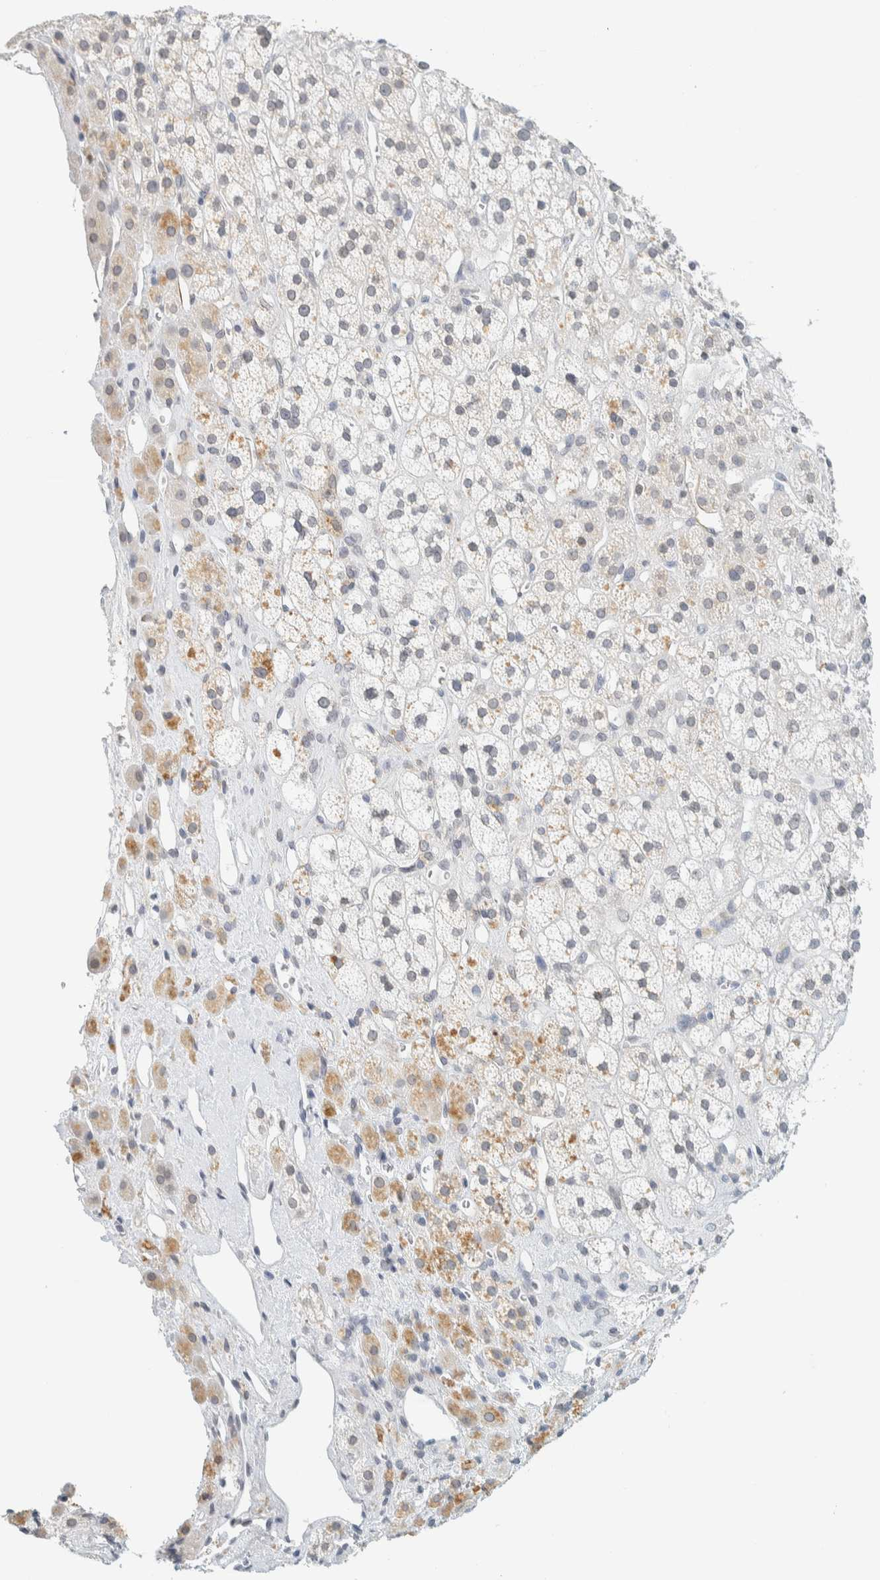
{"staining": {"intensity": "moderate", "quantity": "<25%", "location": "cytoplasmic/membranous"}, "tissue": "adrenal gland", "cell_type": "Glandular cells", "image_type": "normal", "snomed": [{"axis": "morphology", "description": "Normal tissue, NOS"}, {"axis": "topography", "description": "Adrenal gland"}], "caption": "This image exhibits immunohistochemistry staining of benign human adrenal gland, with low moderate cytoplasmic/membranous expression in about <25% of glandular cells.", "gene": "C1QTNF12", "patient": {"sex": "male", "age": 56}}